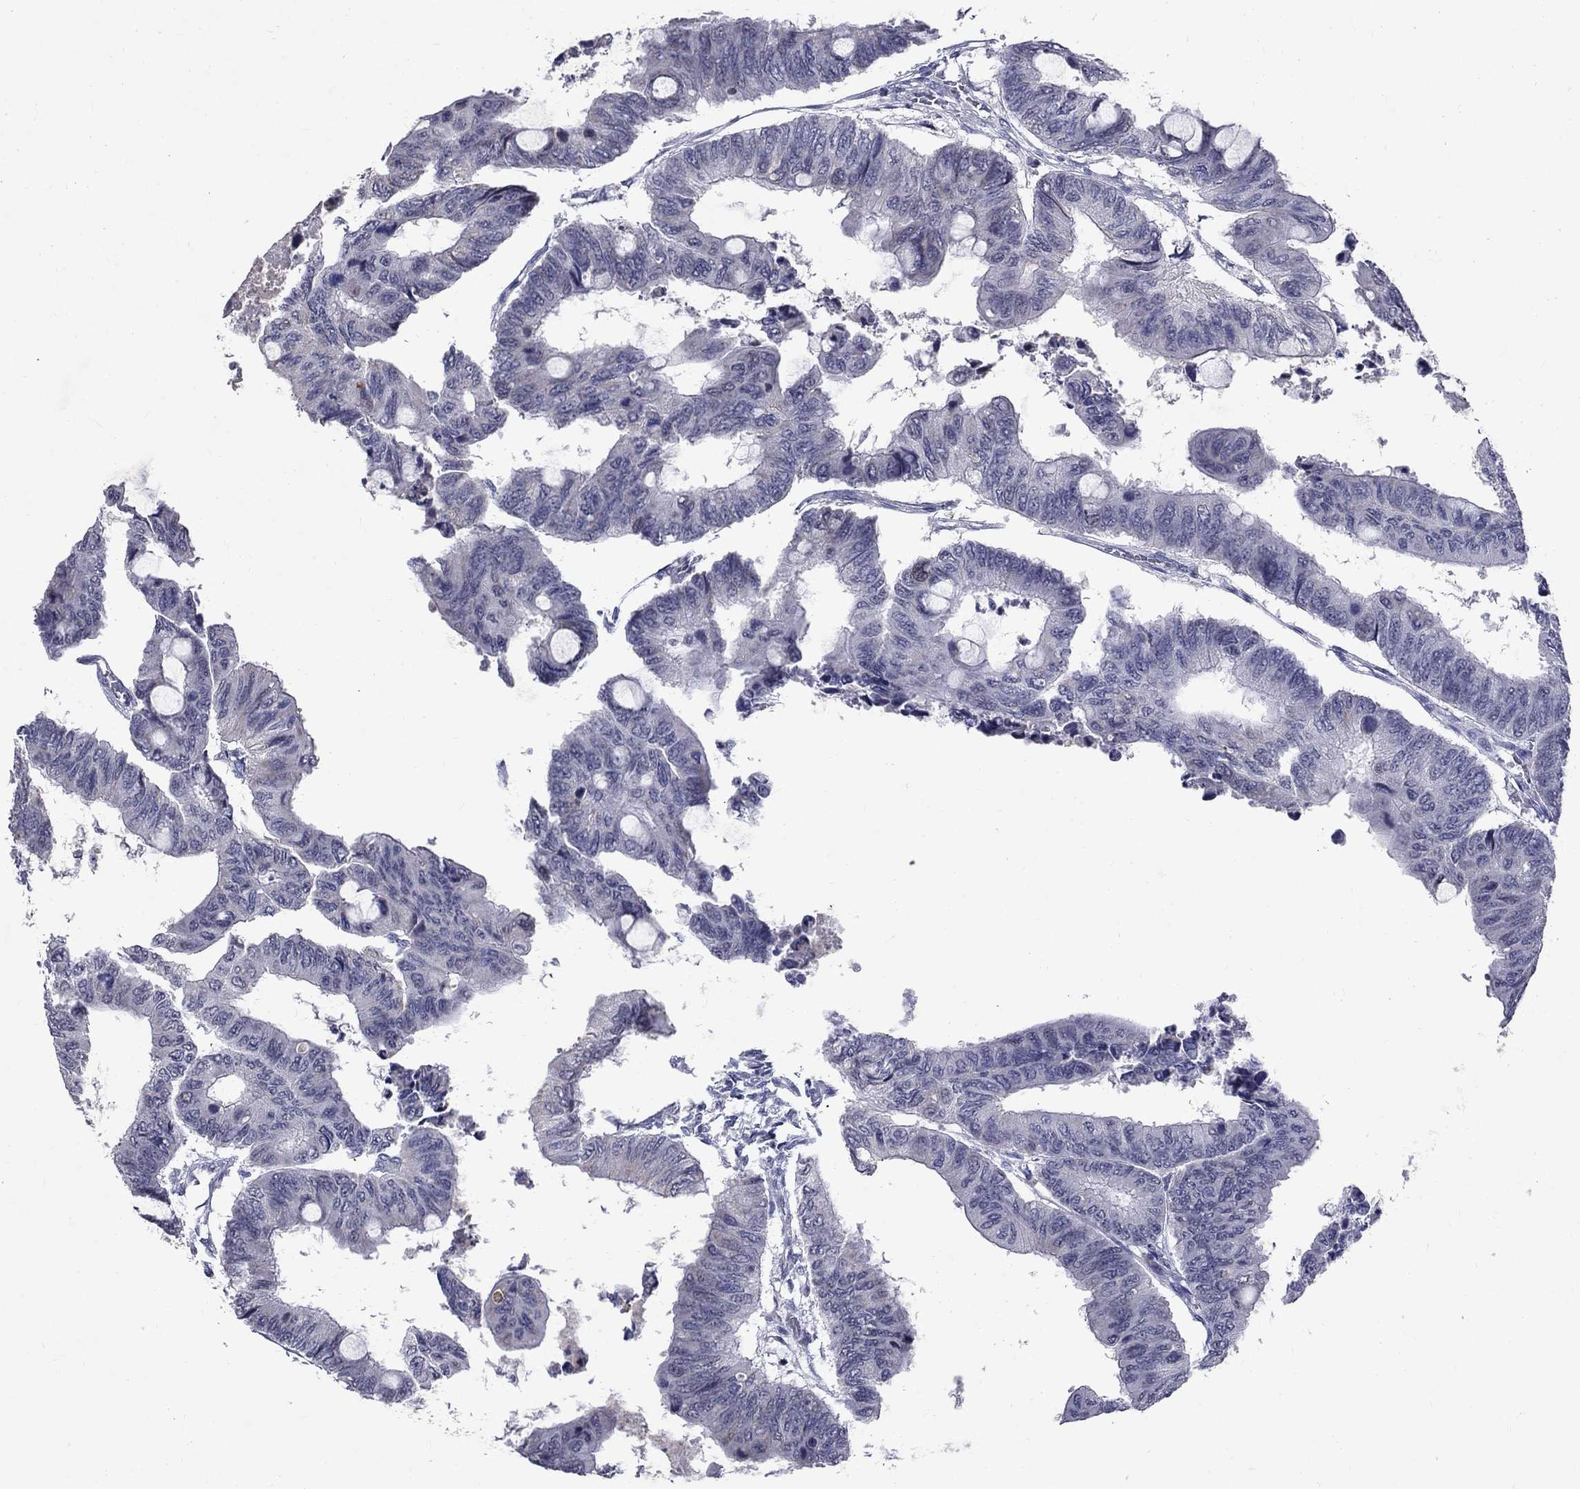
{"staining": {"intensity": "negative", "quantity": "none", "location": "none"}, "tissue": "colorectal cancer", "cell_type": "Tumor cells", "image_type": "cancer", "snomed": [{"axis": "morphology", "description": "Normal tissue, NOS"}, {"axis": "morphology", "description": "Adenocarcinoma, NOS"}, {"axis": "topography", "description": "Rectum"}, {"axis": "topography", "description": "Peripheral nerve tissue"}], "caption": "This image is of adenocarcinoma (colorectal) stained with immunohistochemistry to label a protein in brown with the nuclei are counter-stained blue. There is no positivity in tumor cells.", "gene": "SLC4A10", "patient": {"sex": "male", "age": 92}}